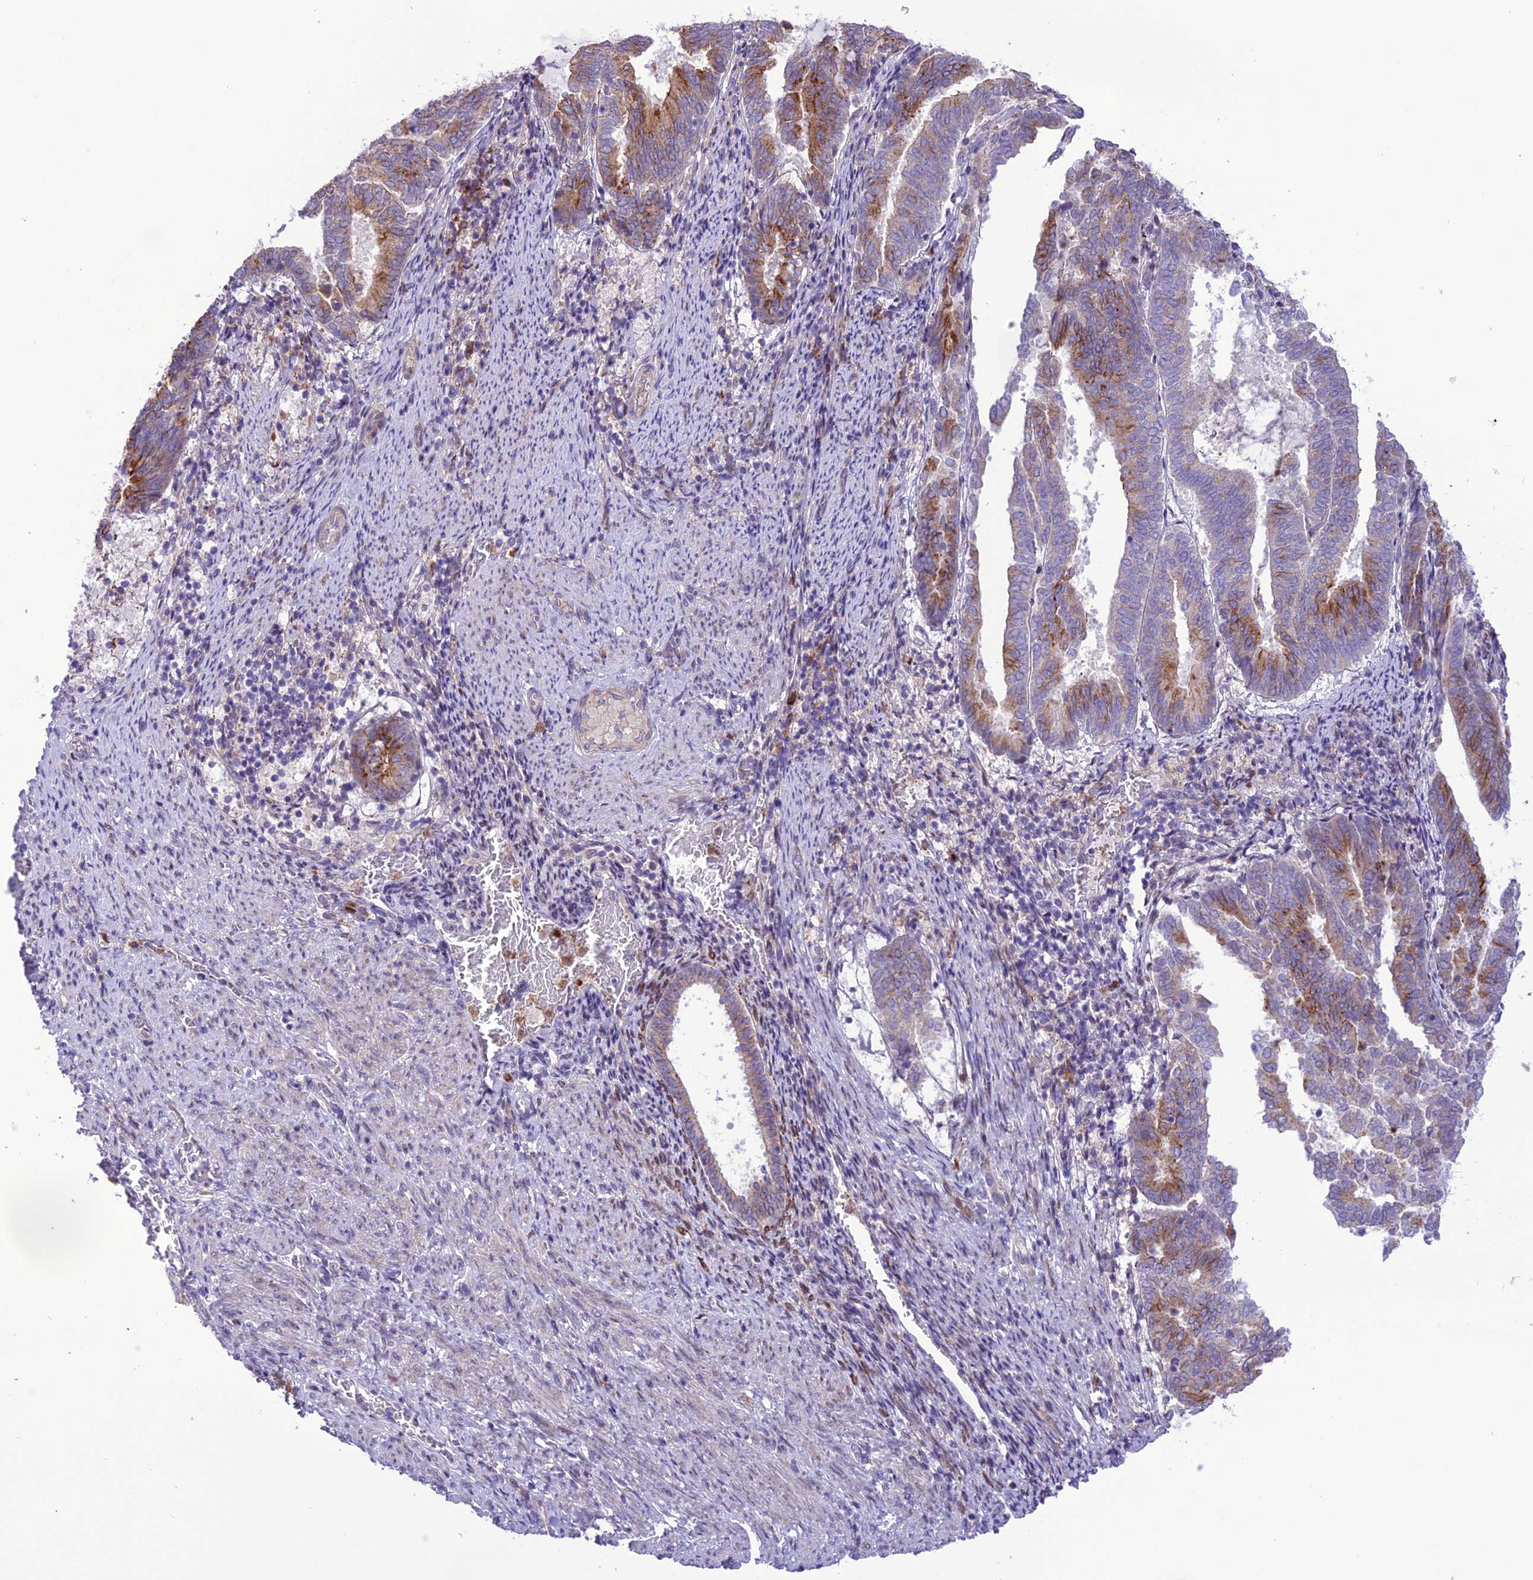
{"staining": {"intensity": "strong", "quantity": "25%-75%", "location": "cytoplasmic/membranous"}, "tissue": "endometrial cancer", "cell_type": "Tumor cells", "image_type": "cancer", "snomed": [{"axis": "morphology", "description": "Adenocarcinoma, NOS"}, {"axis": "topography", "description": "Endometrium"}], "caption": "Tumor cells demonstrate high levels of strong cytoplasmic/membranous expression in approximately 25%-75% of cells in adenocarcinoma (endometrial).", "gene": "JMY", "patient": {"sex": "female", "age": 80}}